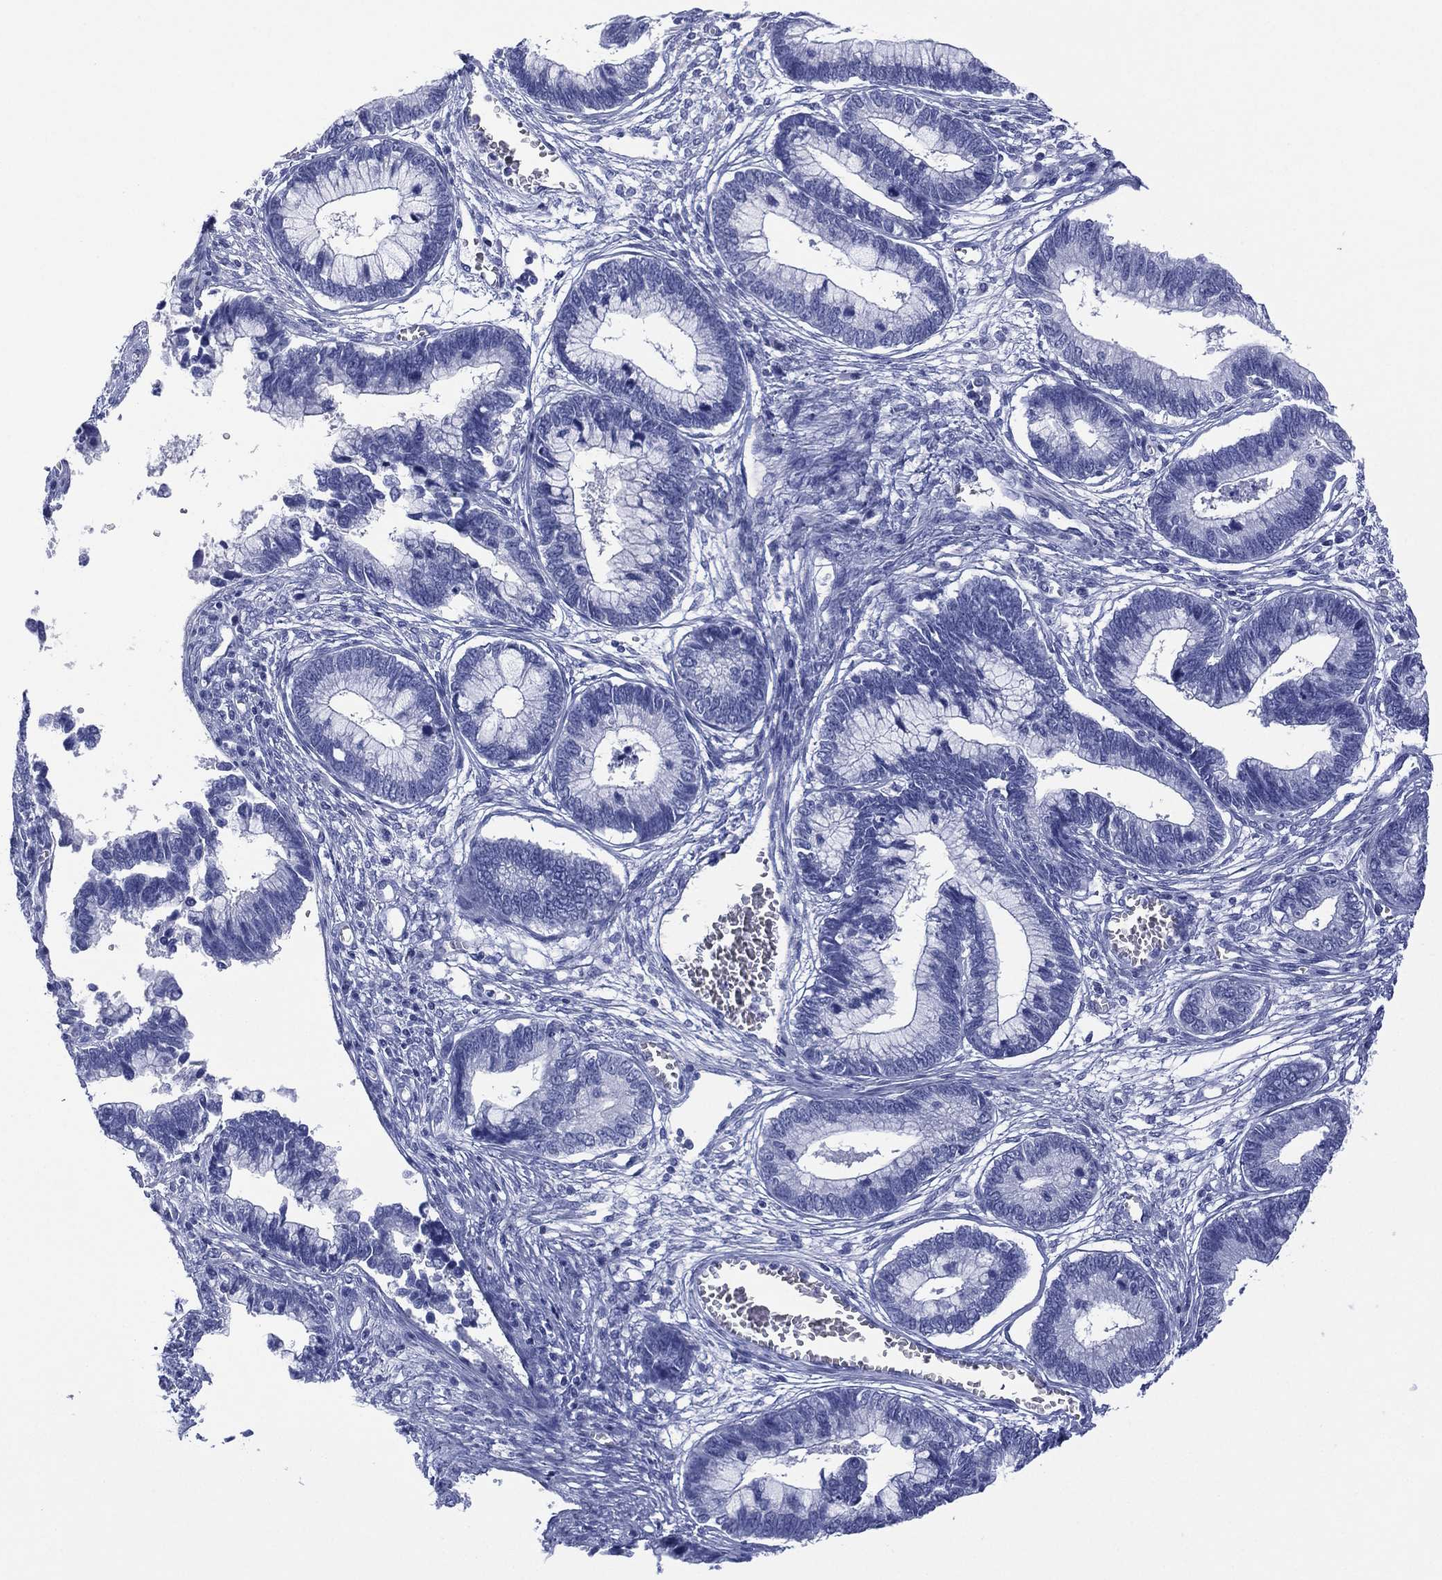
{"staining": {"intensity": "negative", "quantity": "none", "location": "none"}, "tissue": "cervical cancer", "cell_type": "Tumor cells", "image_type": "cancer", "snomed": [{"axis": "morphology", "description": "Adenocarcinoma, NOS"}, {"axis": "topography", "description": "Cervix"}], "caption": "Immunohistochemical staining of human cervical cancer (adenocarcinoma) reveals no significant expression in tumor cells.", "gene": "DSG1", "patient": {"sex": "female", "age": 44}}